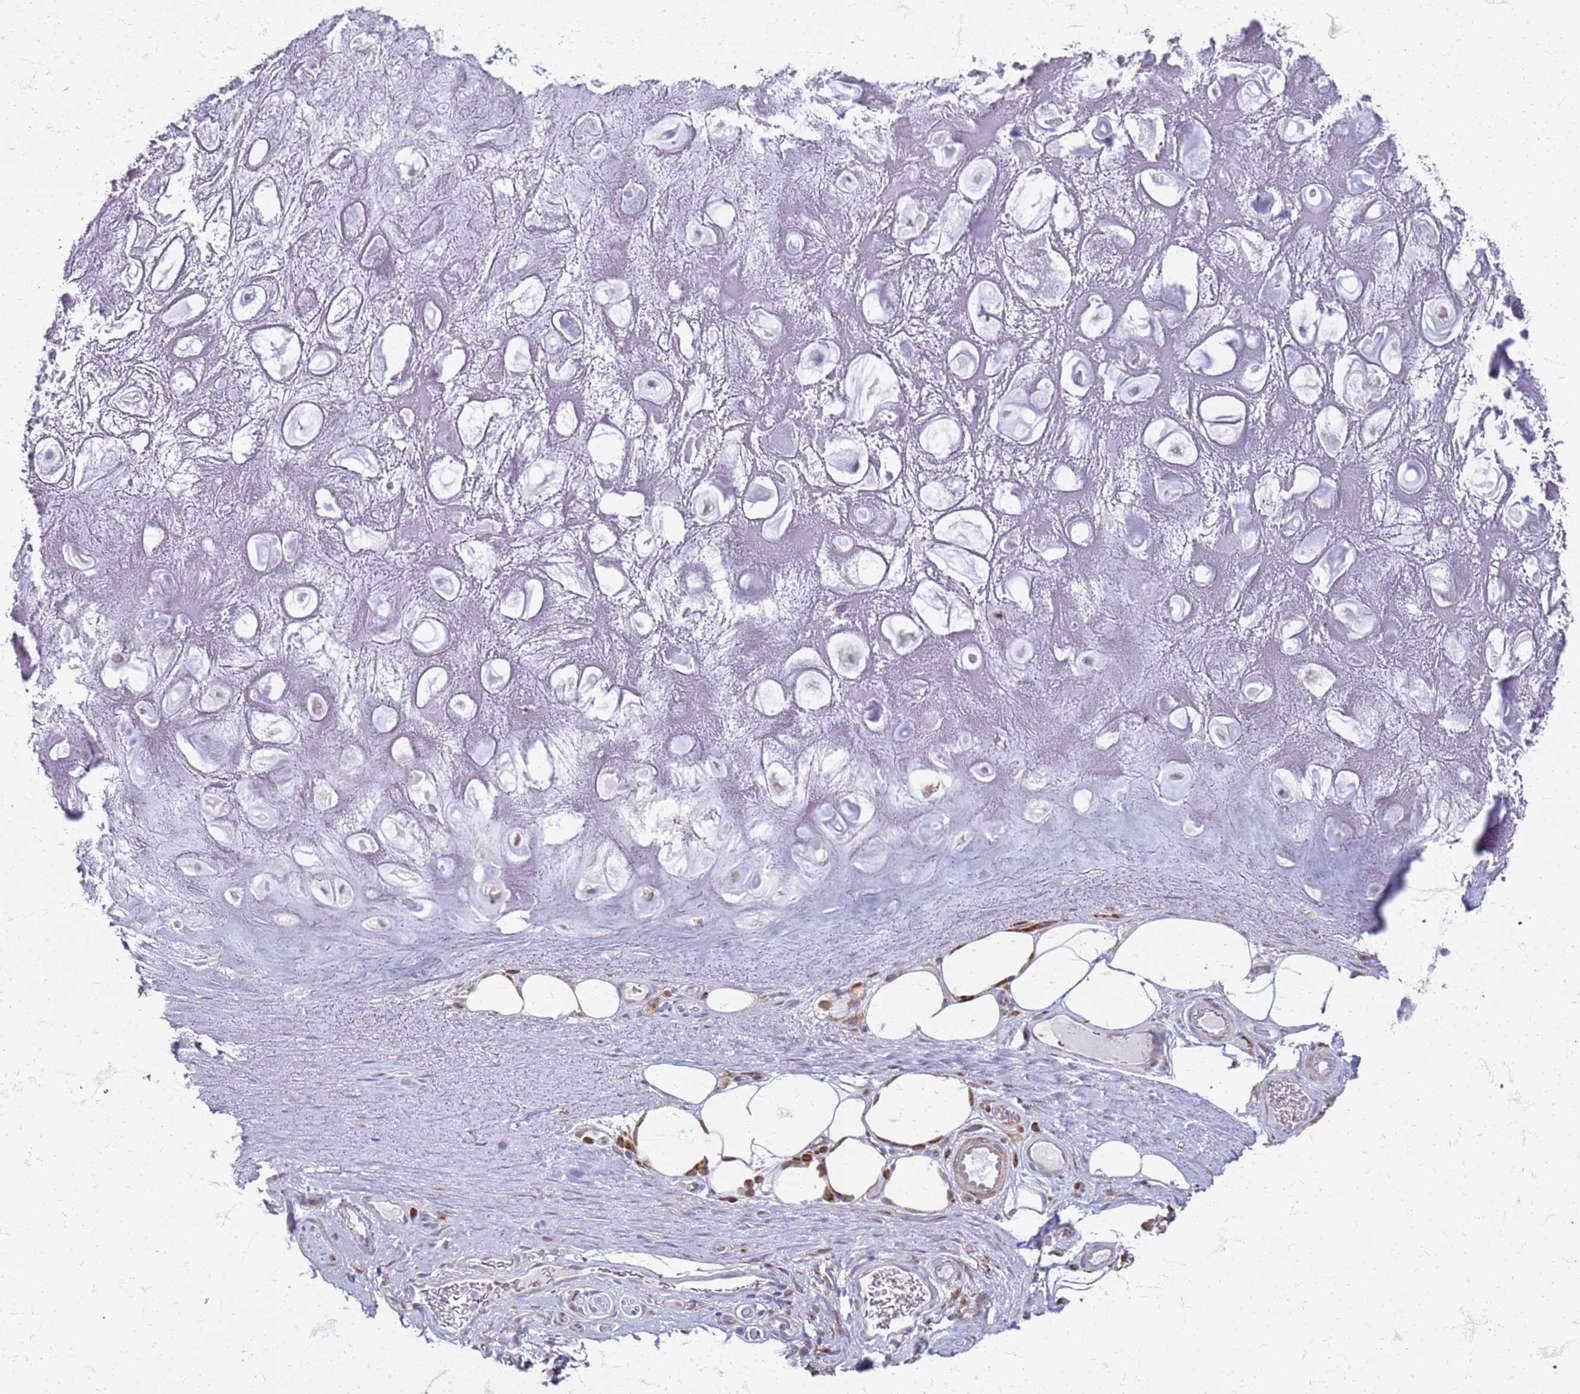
{"staining": {"intensity": "negative", "quantity": "none", "location": "none"}, "tissue": "adipose tissue", "cell_type": "Adipocytes", "image_type": "normal", "snomed": [{"axis": "morphology", "description": "Normal tissue, NOS"}, {"axis": "topography", "description": "Cartilage tissue"}], "caption": "Adipose tissue stained for a protein using immunohistochemistry reveals no staining adipocytes.", "gene": "PDK3", "patient": {"sex": "male", "age": 81}}